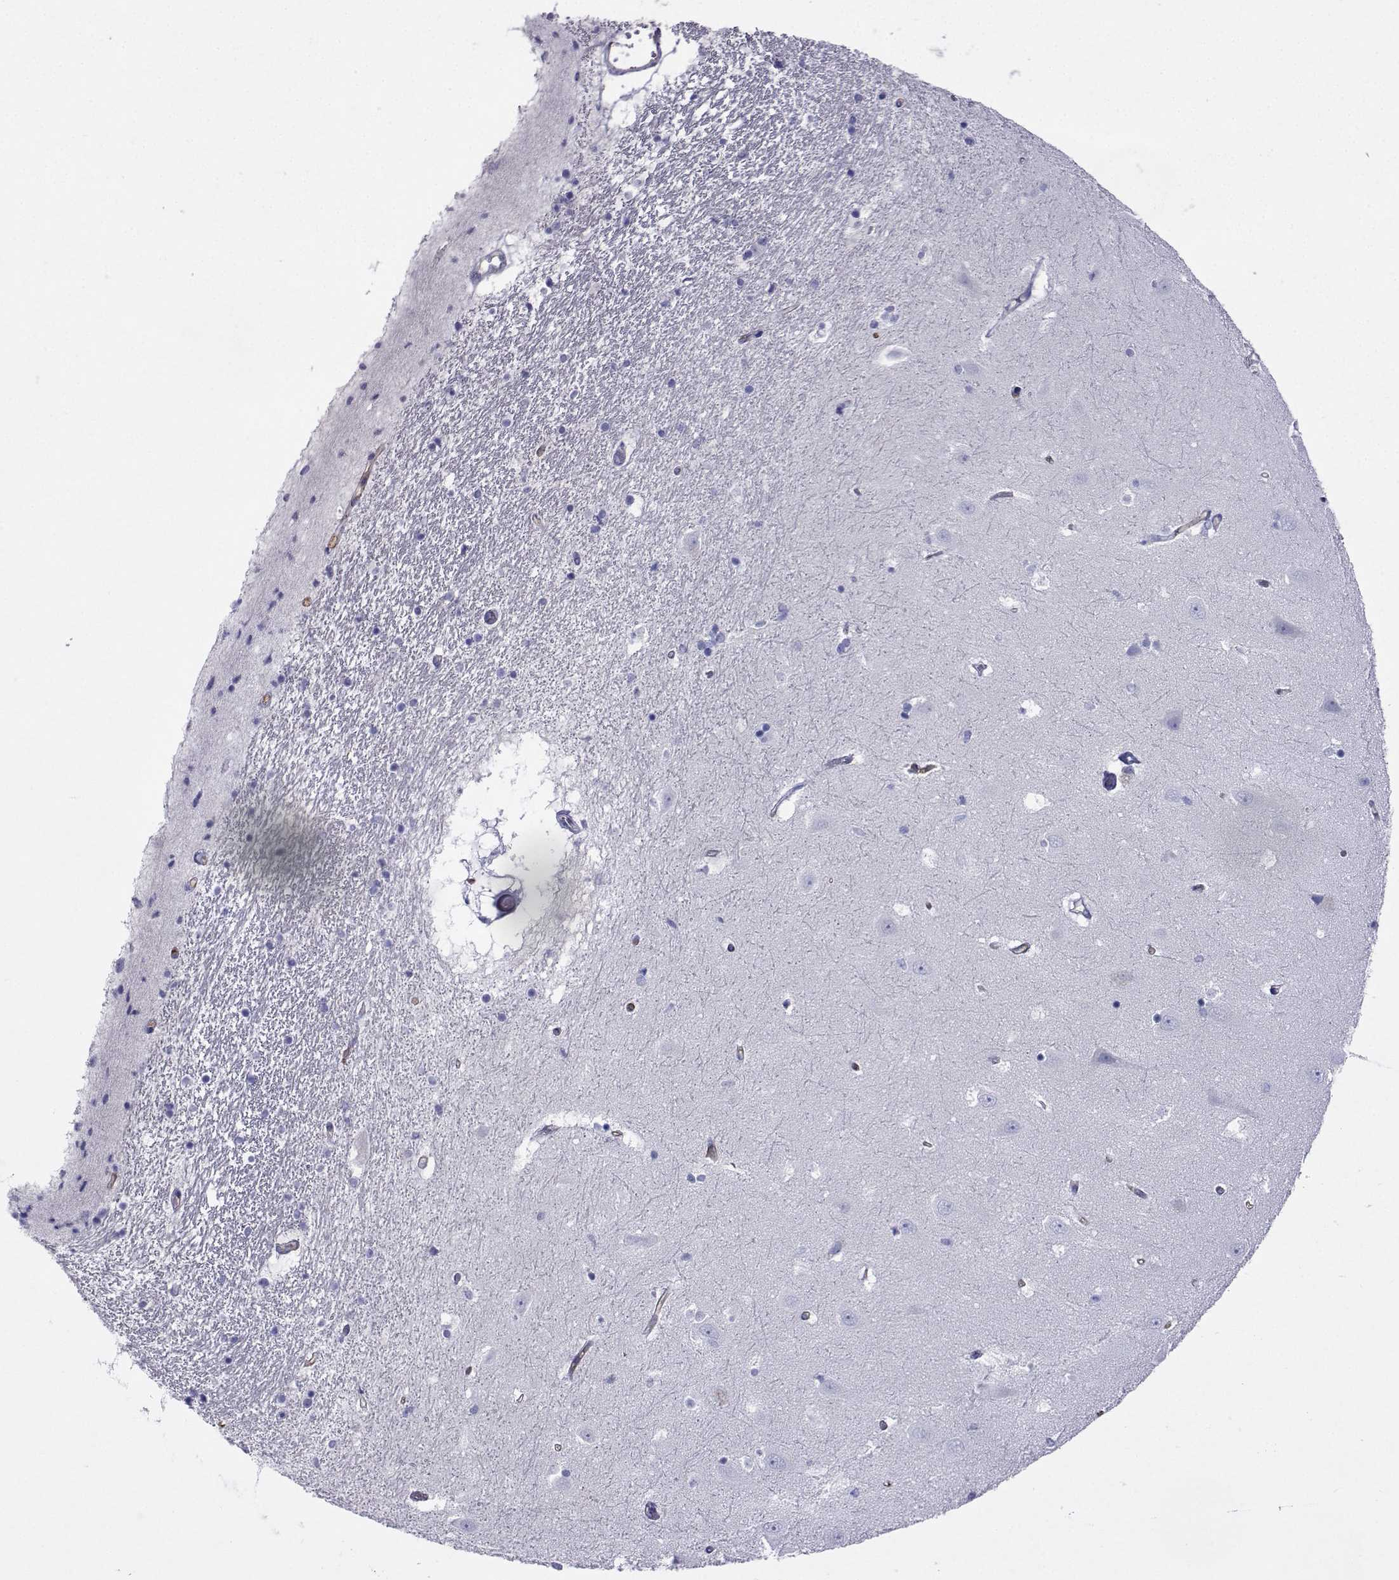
{"staining": {"intensity": "negative", "quantity": "none", "location": "none"}, "tissue": "hippocampus", "cell_type": "Glial cells", "image_type": "normal", "snomed": [{"axis": "morphology", "description": "Normal tissue, NOS"}, {"axis": "topography", "description": "Hippocampus"}], "caption": "DAB (3,3'-diaminobenzidine) immunohistochemical staining of benign human hippocampus displays no significant expression in glial cells.", "gene": "CLUL1", "patient": {"sex": "male", "age": 44}}